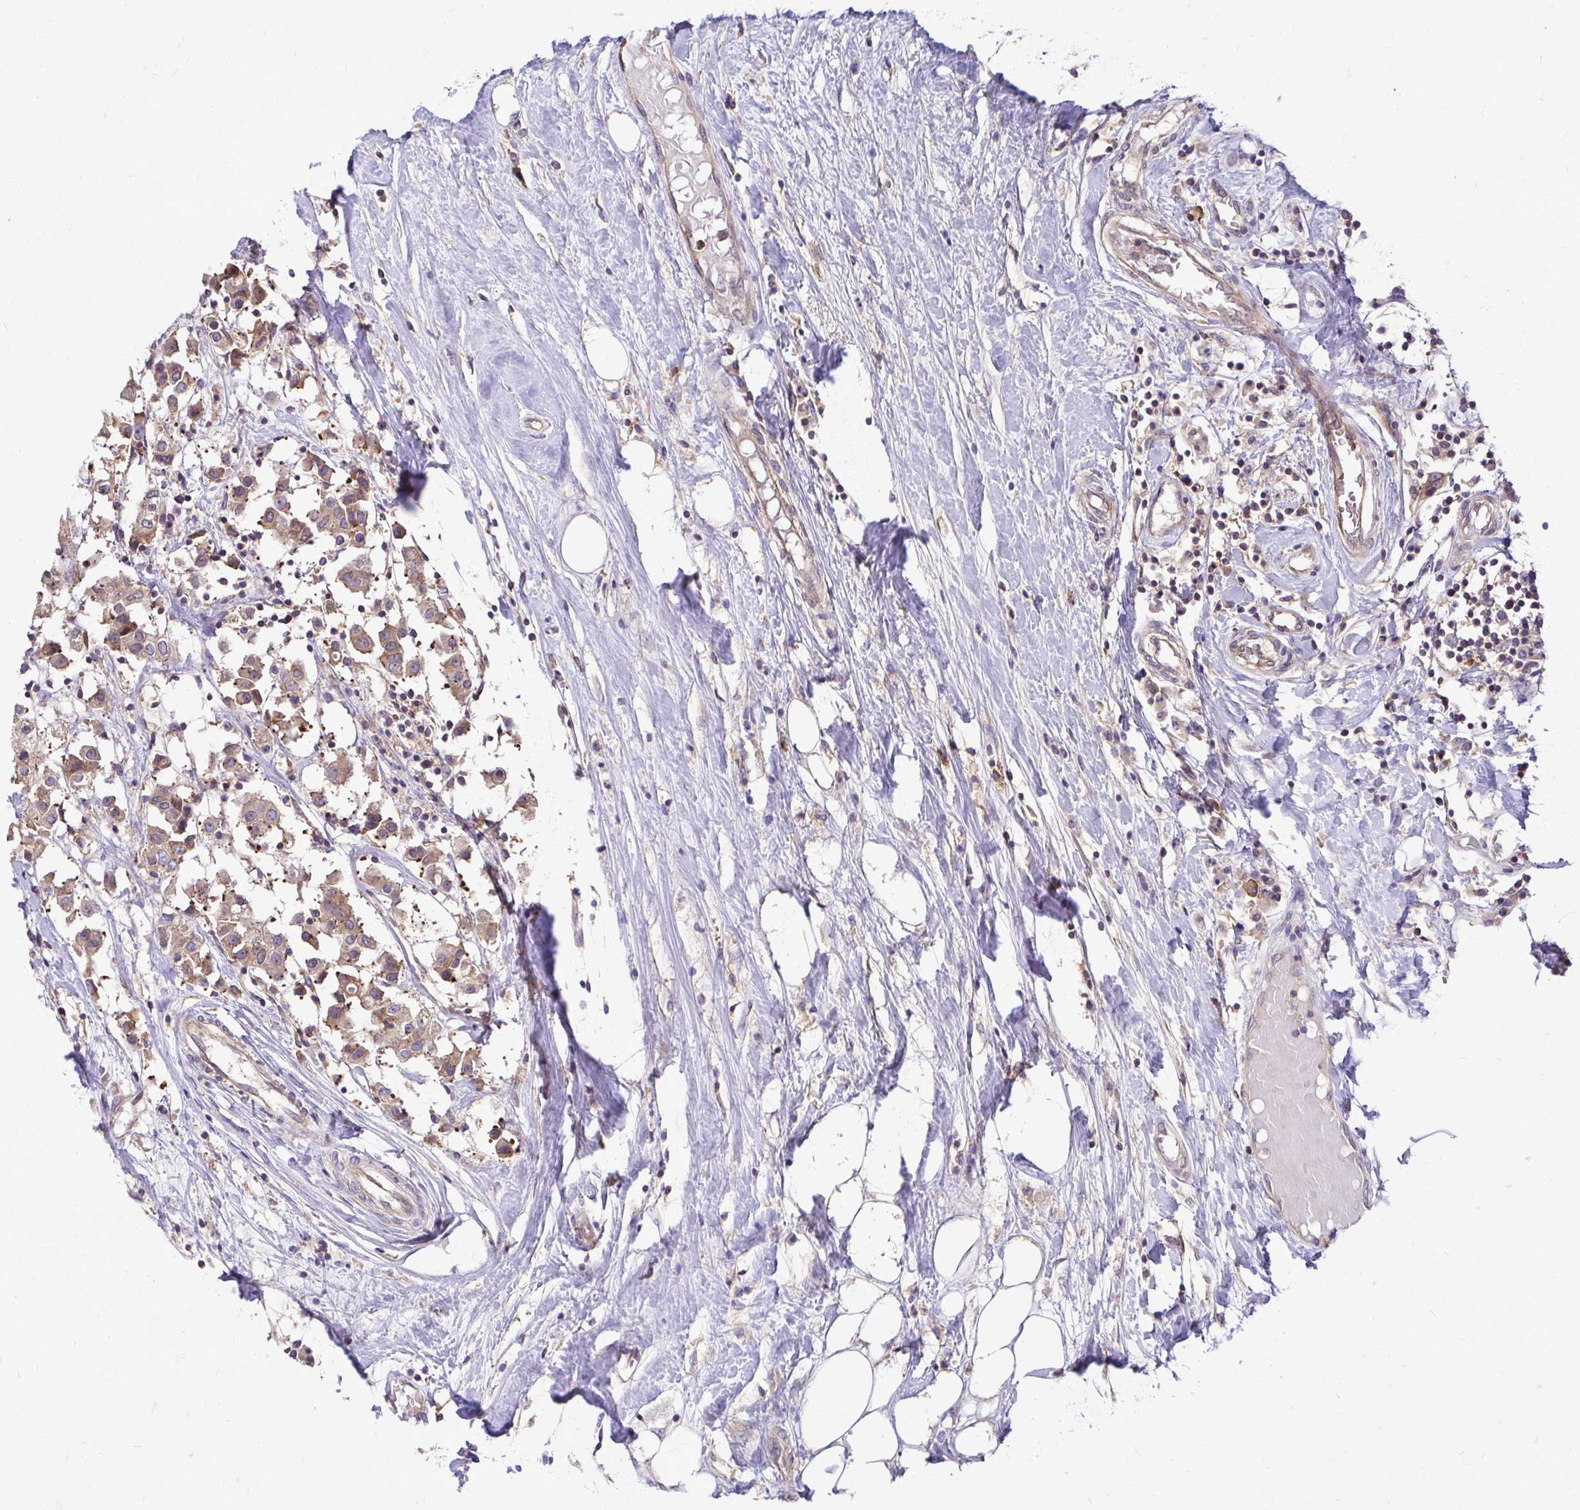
{"staining": {"intensity": "weak", "quantity": ">75%", "location": "cytoplasmic/membranous"}, "tissue": "breast cancer", "cell_type": "Tumor cells", "image_type": "cancer", "snomed": [{"axis": "morphology", "description": "Duct carcinoma"}, {"axis": "topography", "description": "Breast"}], "caption": "Infiltrating ductal carcinoma (breast) tissue reveals weak cytoplasmic/membranous expression in about >75% of tumor cells, visualized by immunohistochemistry.", "gene": "FMR1", "patient": {"sex": "female", "age": 61}}